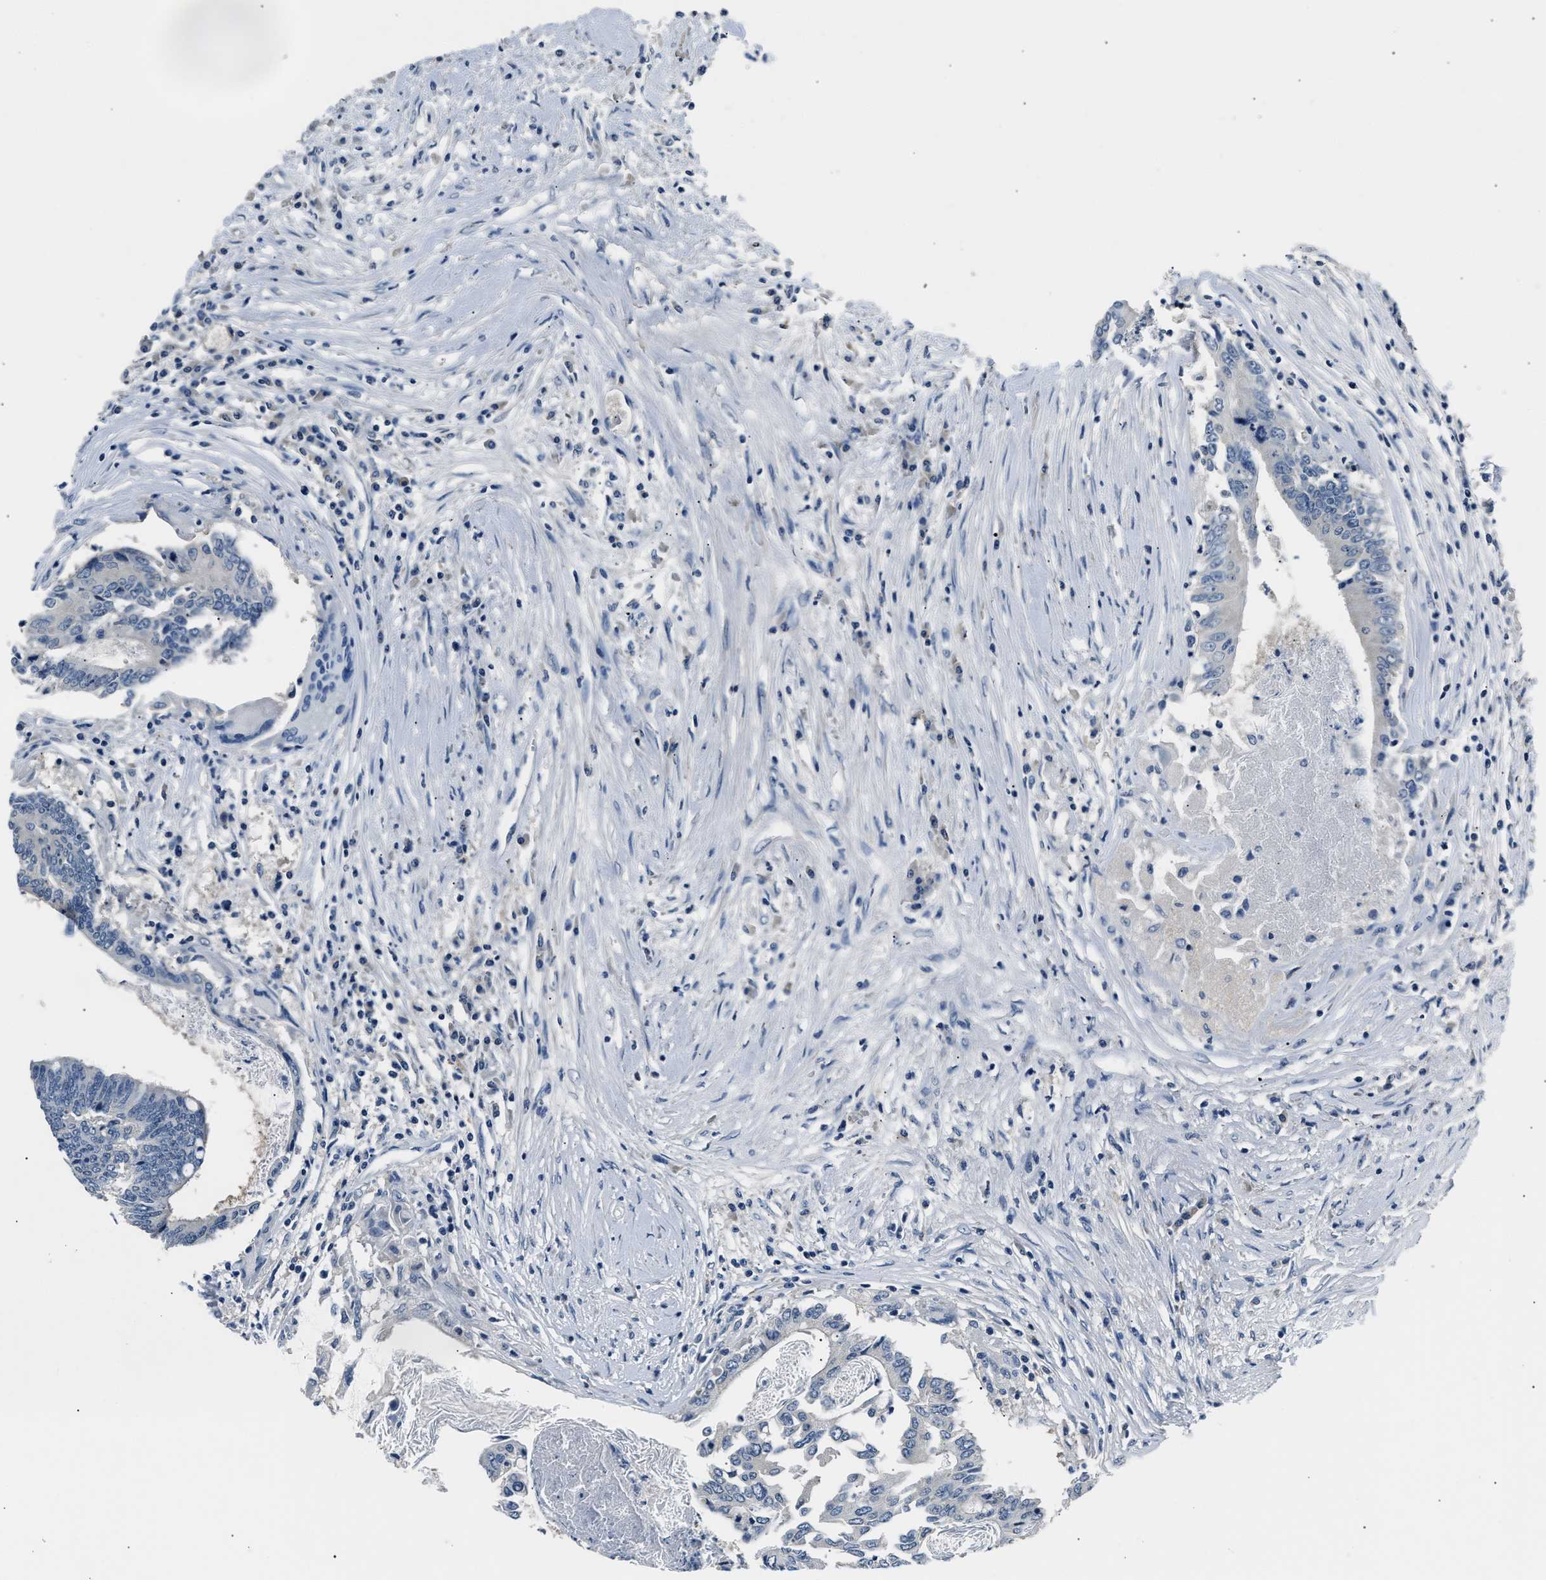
{"staining": {"intensity": "negative", "quantity": "none", "location": "none"}, "tissue": "colorectal cancer", "cell_type": "Tumor cells", "image_type": "cancer", "snomed": [{"axis": "morphology", "description": "Adenocarcinoma, NOS"}, {"axis": "topography", "description": "Rectum"}], "caption": "This is an IHC histopathology image of colorectal cancer (adenocarcinoma). There is no staining in tumor cells.", "gene": "INHA", "patient": {"sex": "male", "age": 63}}